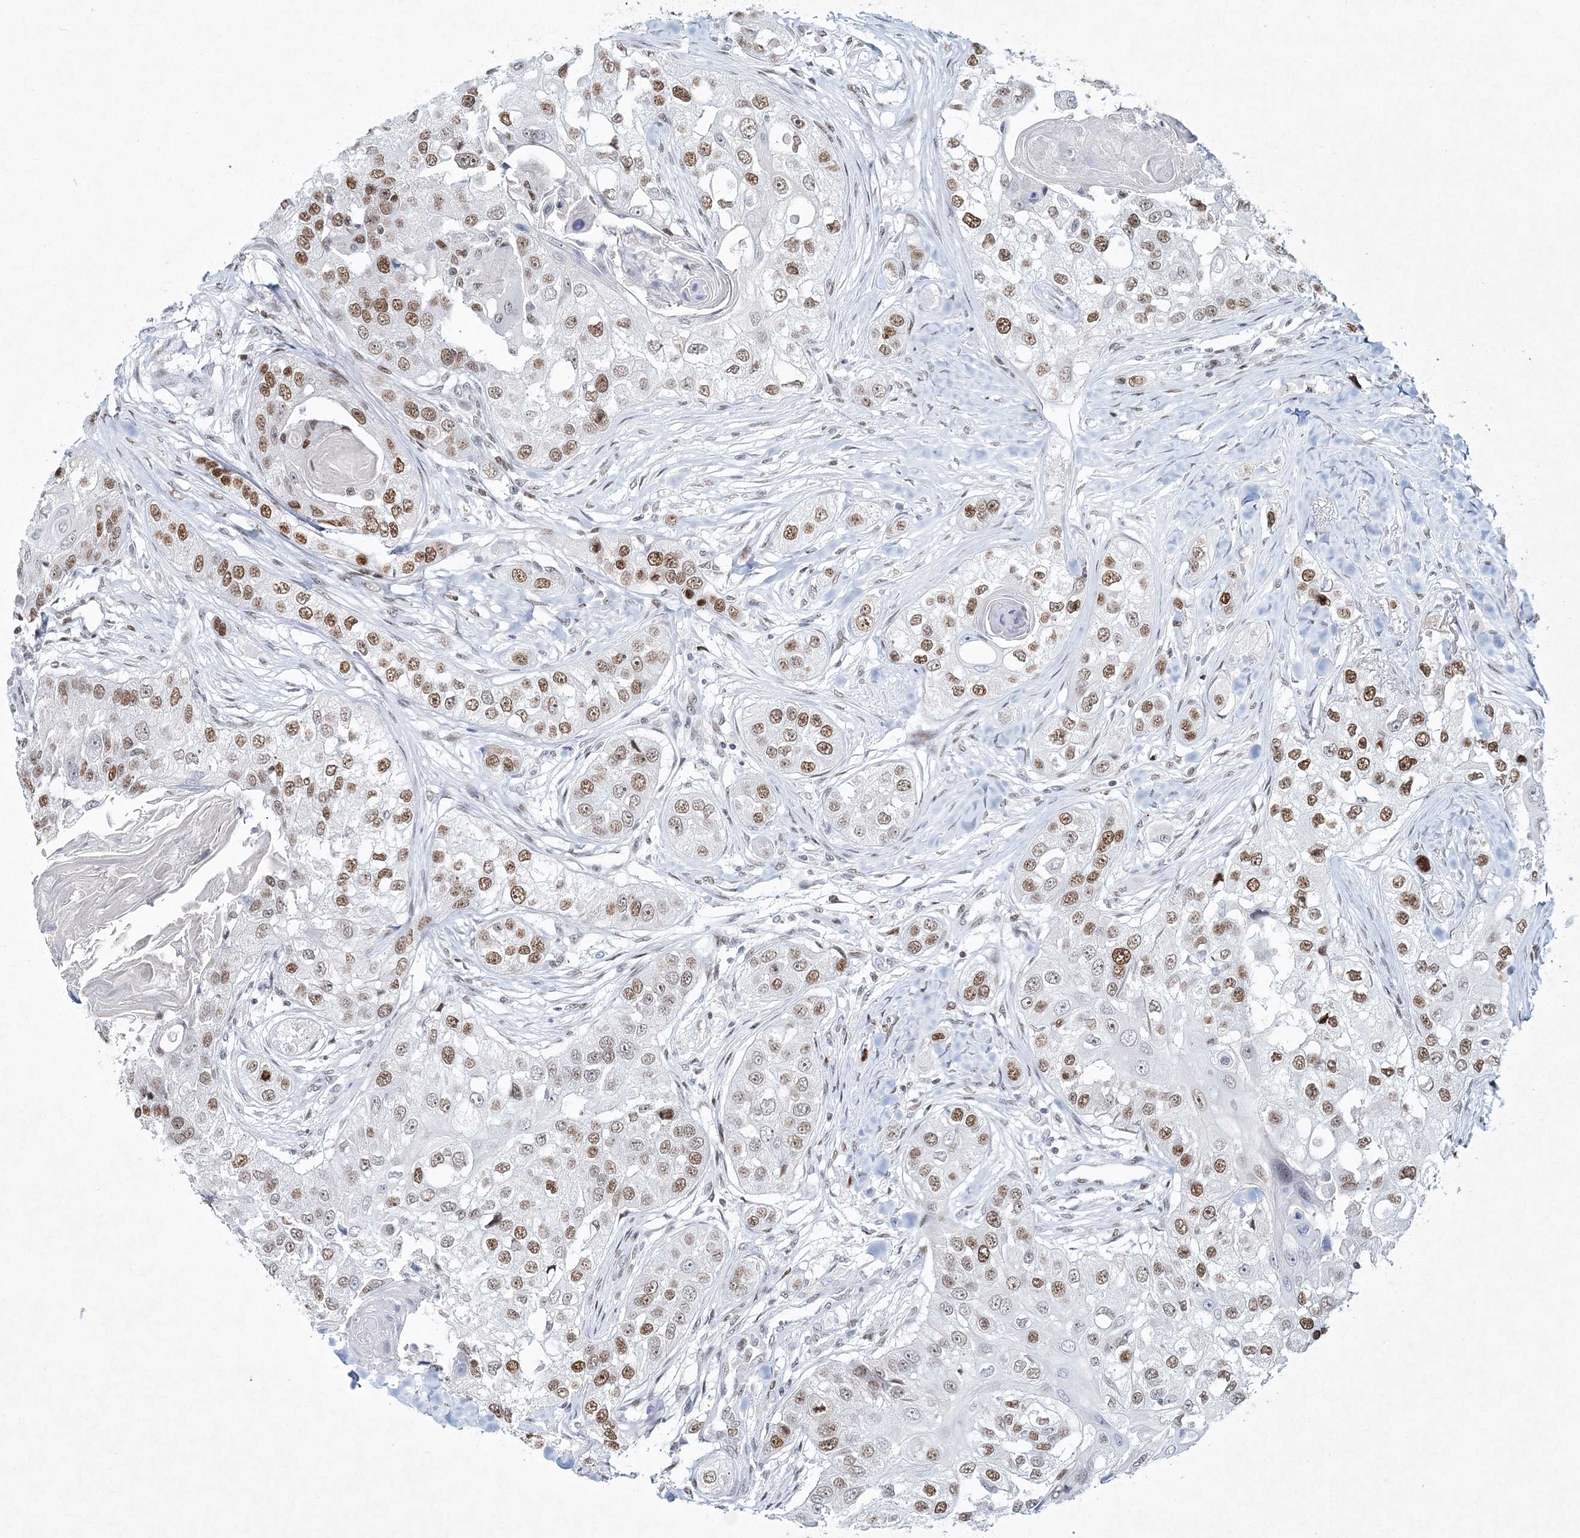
{"staining": {"intensity": "moderate", "quantity": ">75%", "location": "nuclear"}, "tissue": "head and neck cancer", "cell_type": "Tumor cells", "image_type": "cancer", "snomed": [{"axis": "morphology", "description": "Normal tissue, NOS"}, {"axis": "morphology", "description": "Squamous cell carcinoma, NOS"}, {"axis": "topography", "description": "Skeletal muscle"}, {"axis": "topography", "description": "Head-Neck"}], "caption": "Immunohistochemistry image of head and neck cancer stained for a protein (brown), which exhibits medium levels of moderate nuclear expression in approximately >75% of tumor cells.", "gene": "LRRFIP2", "patient": {"sex": "male", "age": 51}}